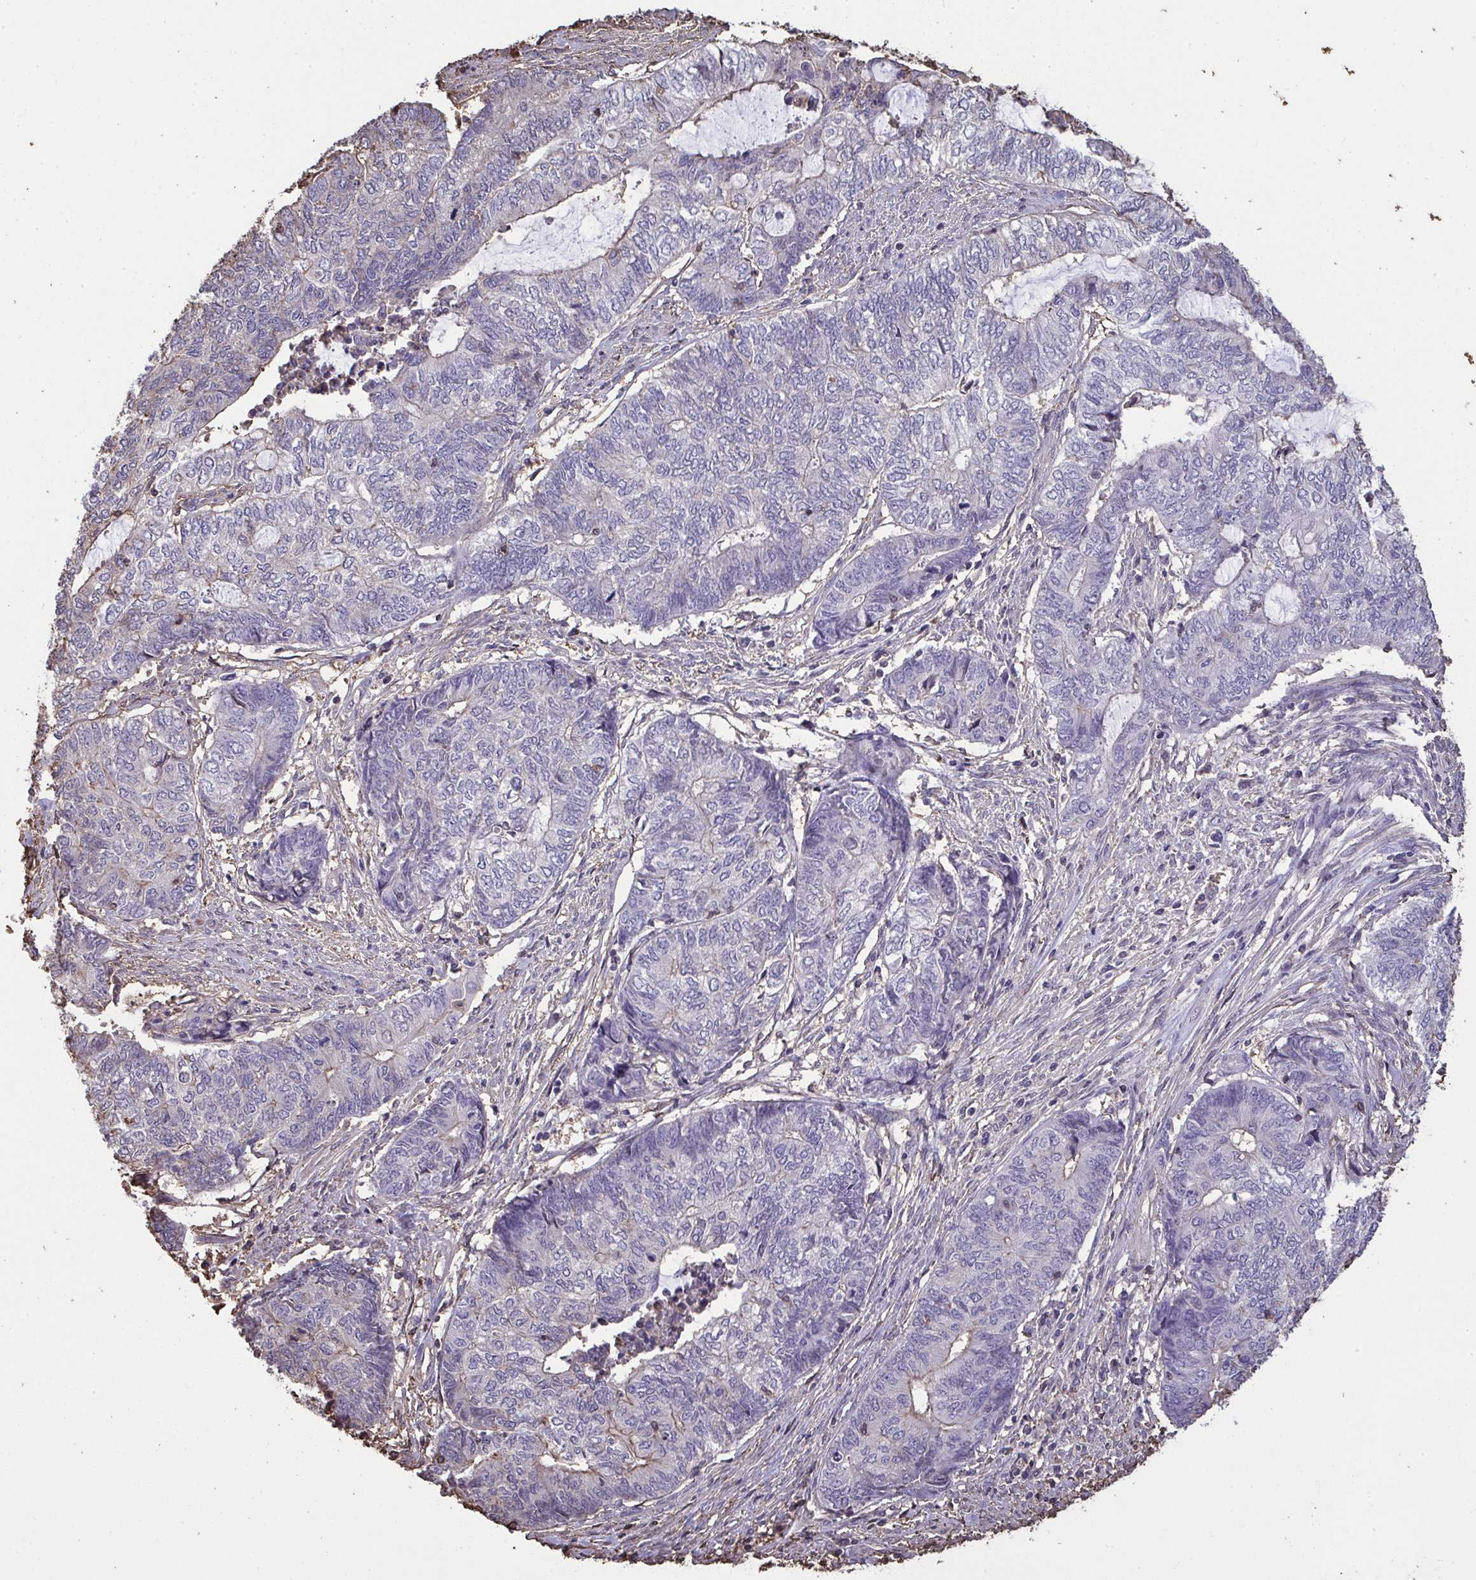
{"staining": {"intensity": "weak", "quantity": "<25%", "location": "cytoplasmic/membranous"}, "tissue": "endometrial cancer", "cell_type": "Tumor cells", "image_type": "cancer", "snomed": [{"axis": "morphology", "description": "Adenocarcinoma, NOS"}, {"axis": "topography", "description": "Uterus"}, {"axis": "topography", "description": "Endometrium"}], "caption": "This is an immunohistochemistry (IHC) photomicrograph of human adenocarcinoma (endometrial). There is no positivity in tumor cells.", "gene": "ANXA5", "patient": {"sex": "female", "age": 70}}